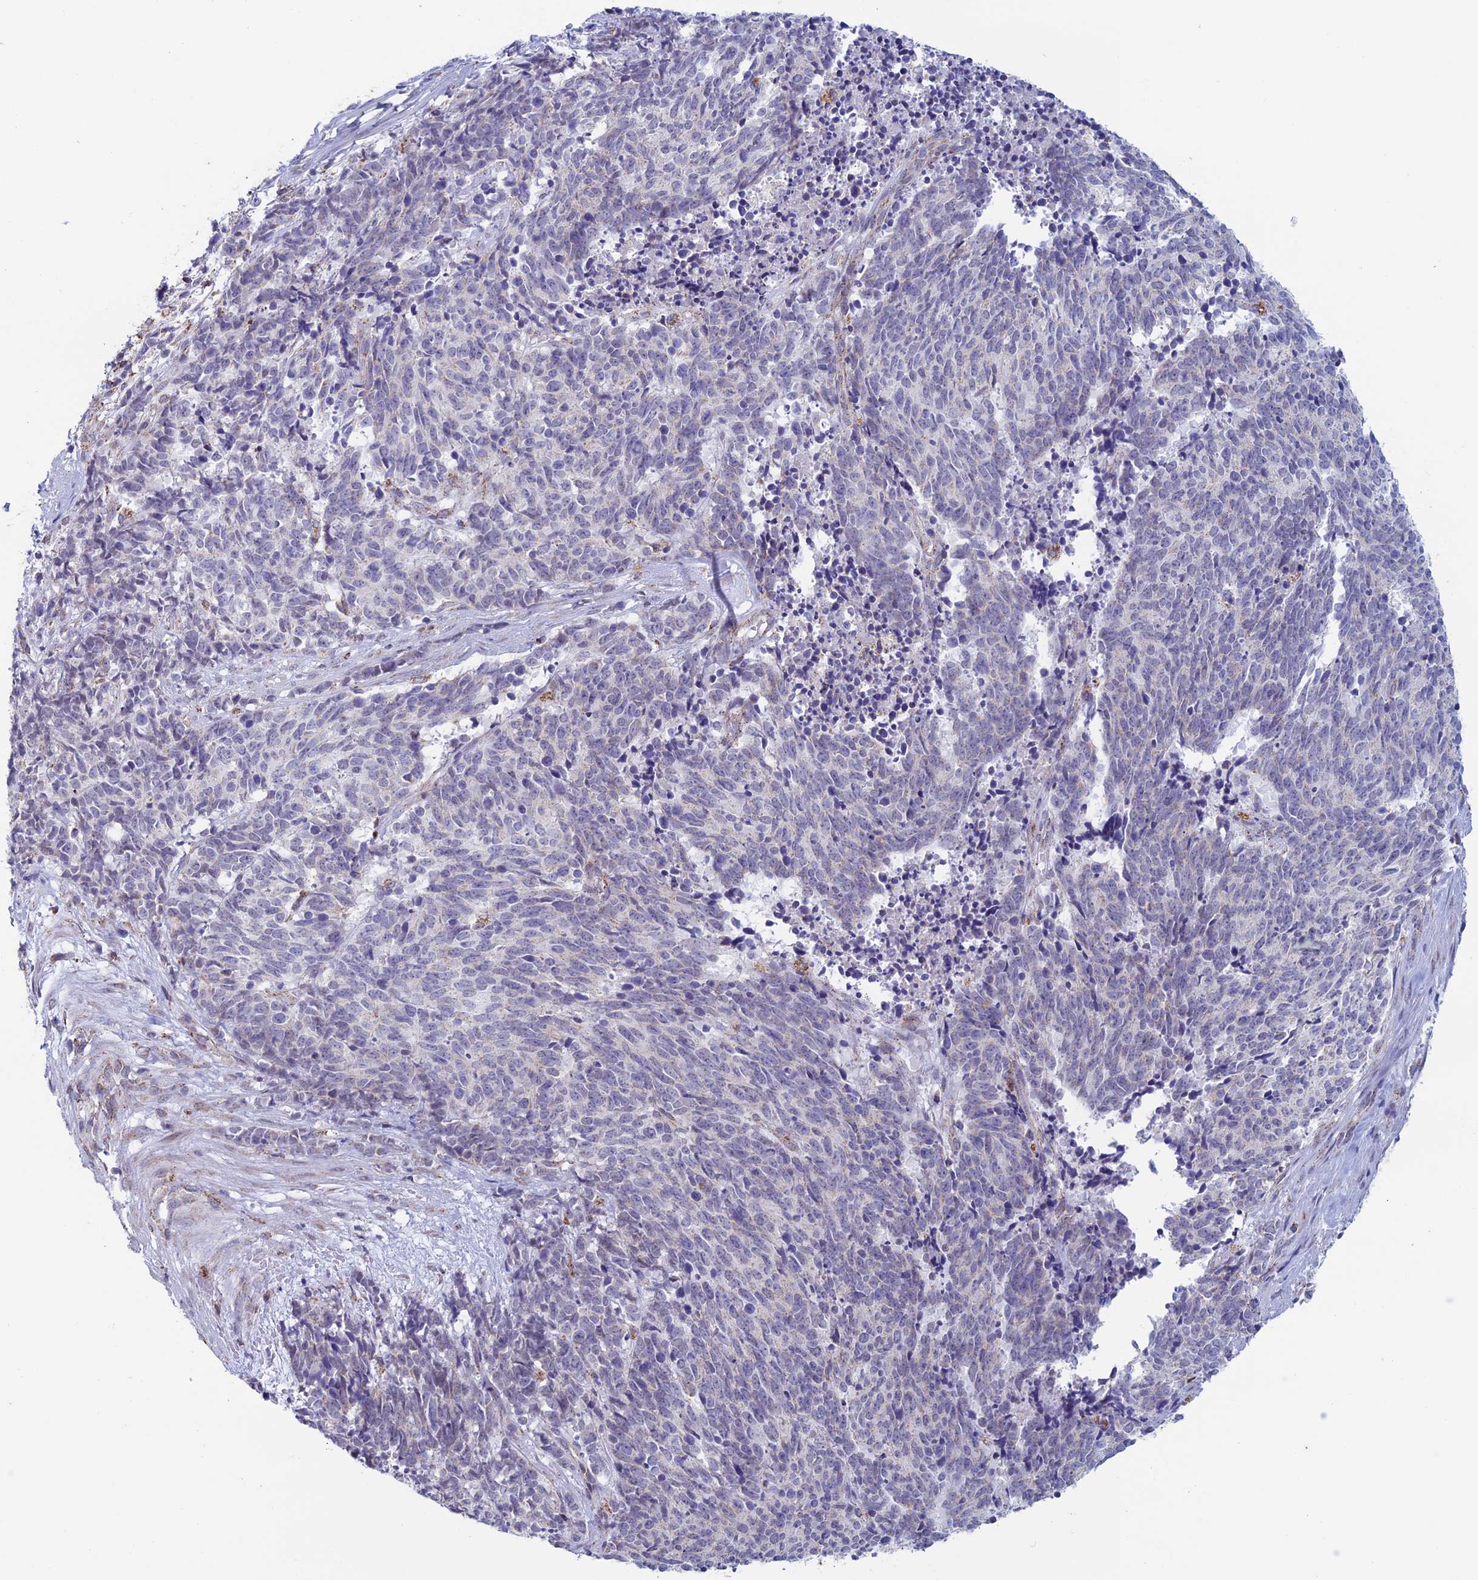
{"staining": {"intensity": "negative", "quantity": "none", "location": "none"}, "tissue": "cervical cancer", "cell_type": "Tumor cells", "image_type": "cancer", "snomed": [{"axis": "morphology", "description": "Squamous cell carcinoma, NOS"}, {"axis": "topography", "description": "Cervix"}], "caption": "Immunohistochemical staining of human cervical cancer (squamous cell carcinoma) exhibits no significant staining in tumor cells. (Brightfield microscopy of DAB immunohistochemistry at high magnification).", "gene": "ZNG1B", "patient": {"sex": "female", "age": 29}}